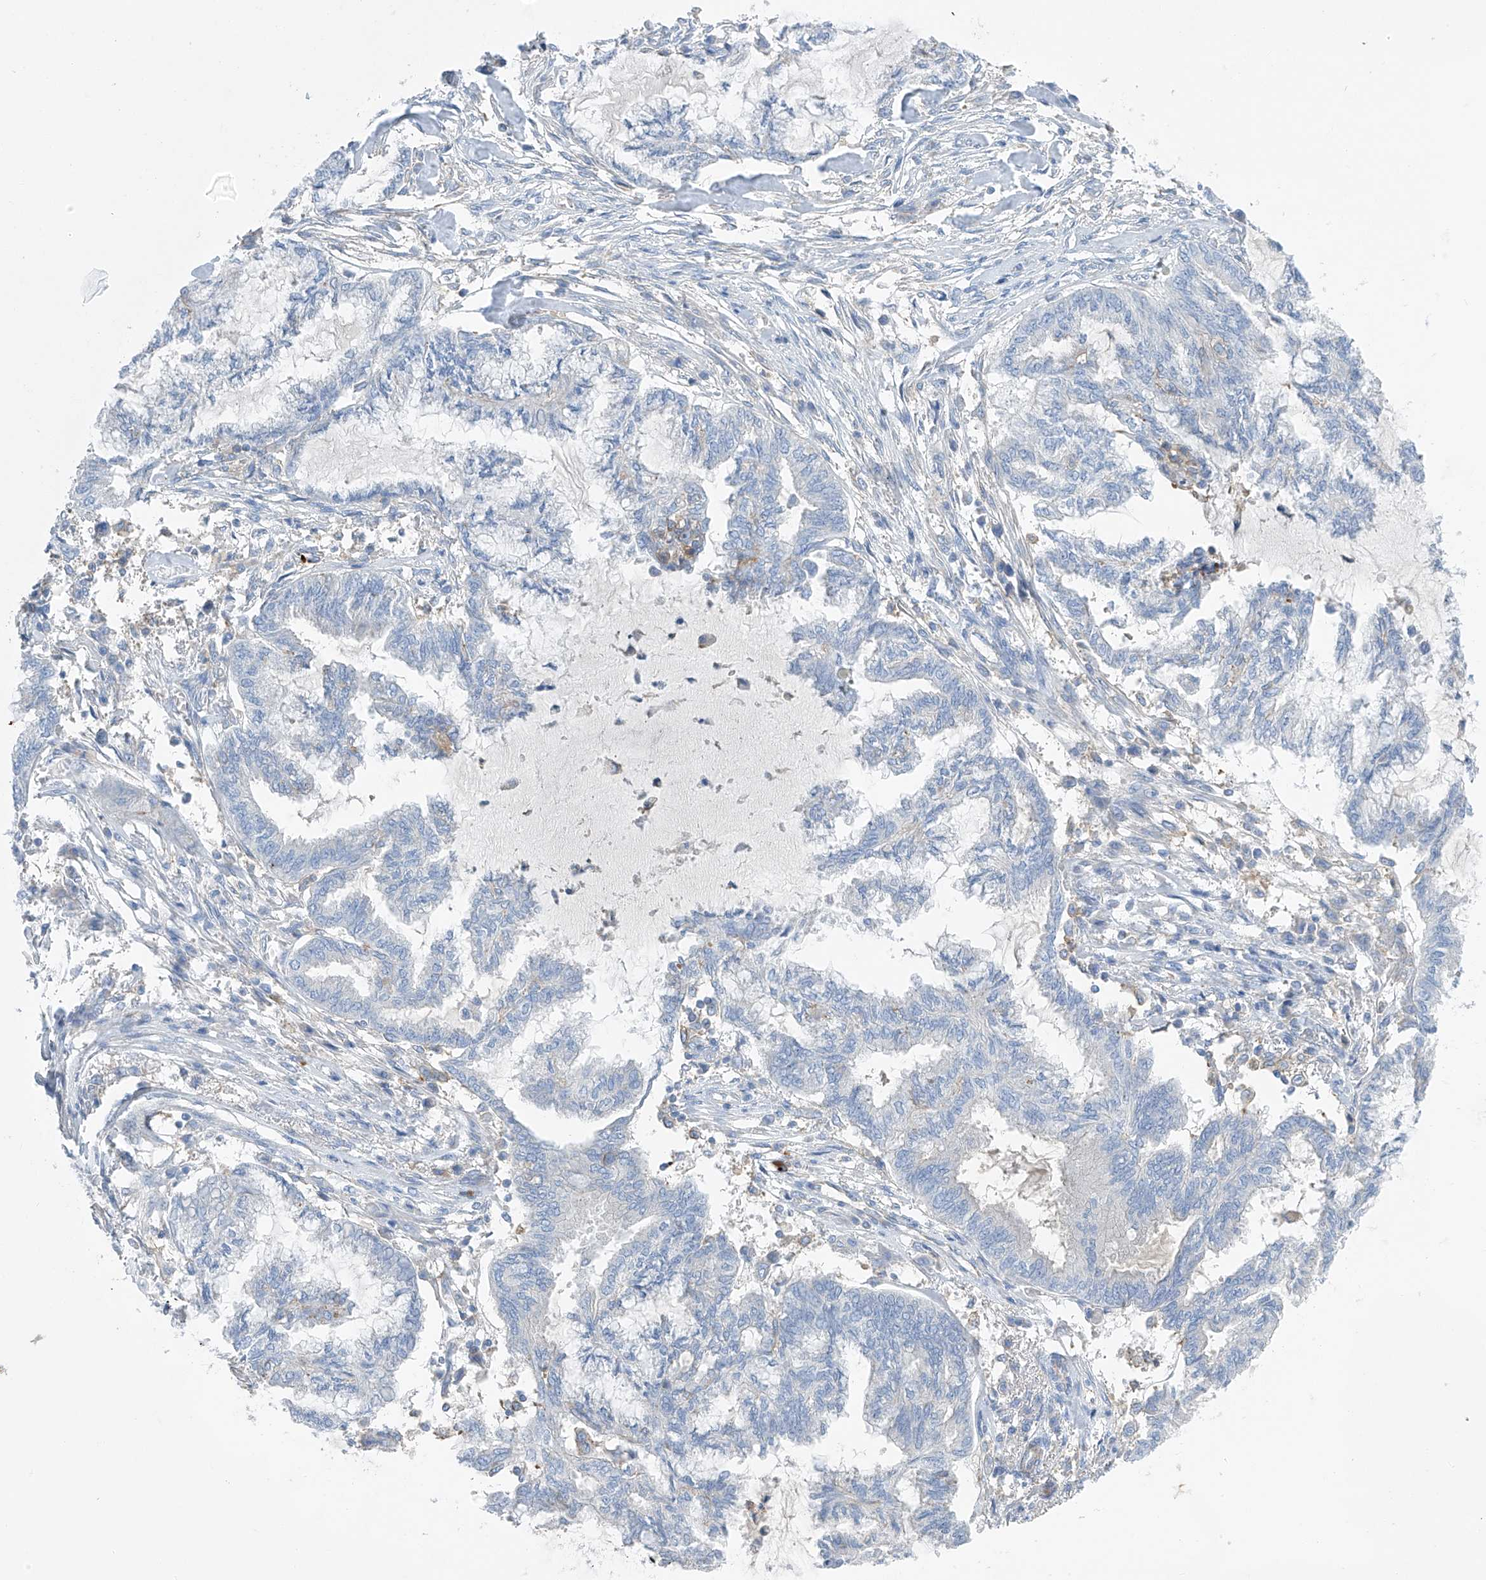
{"staining": {"intensity": "negative", "quantity": "none", "location": "none"}, "tissue": "endometrial cancer", "cell_type": "Tumor cells", "image_type": "cancer", "snomed": [{"axis": "morphology", "description": "Adenocarcinoma, NOS"}, {"axis": "topography", "description": "Endometrium"}], "caption": "Endometrial cancer (adenocarcinoma) was stained to show a protein in brown. There is no significant positivity in tumor cells. The staining was performed using DAB (3,3'-diaminobenzidine) to visualize the protein expression in brown, while the nuclei were stained in blue with hematoxylin (Magnification: 20x).", "gene": "NALCN", "patient": {"sex": "female", "age": 86}}